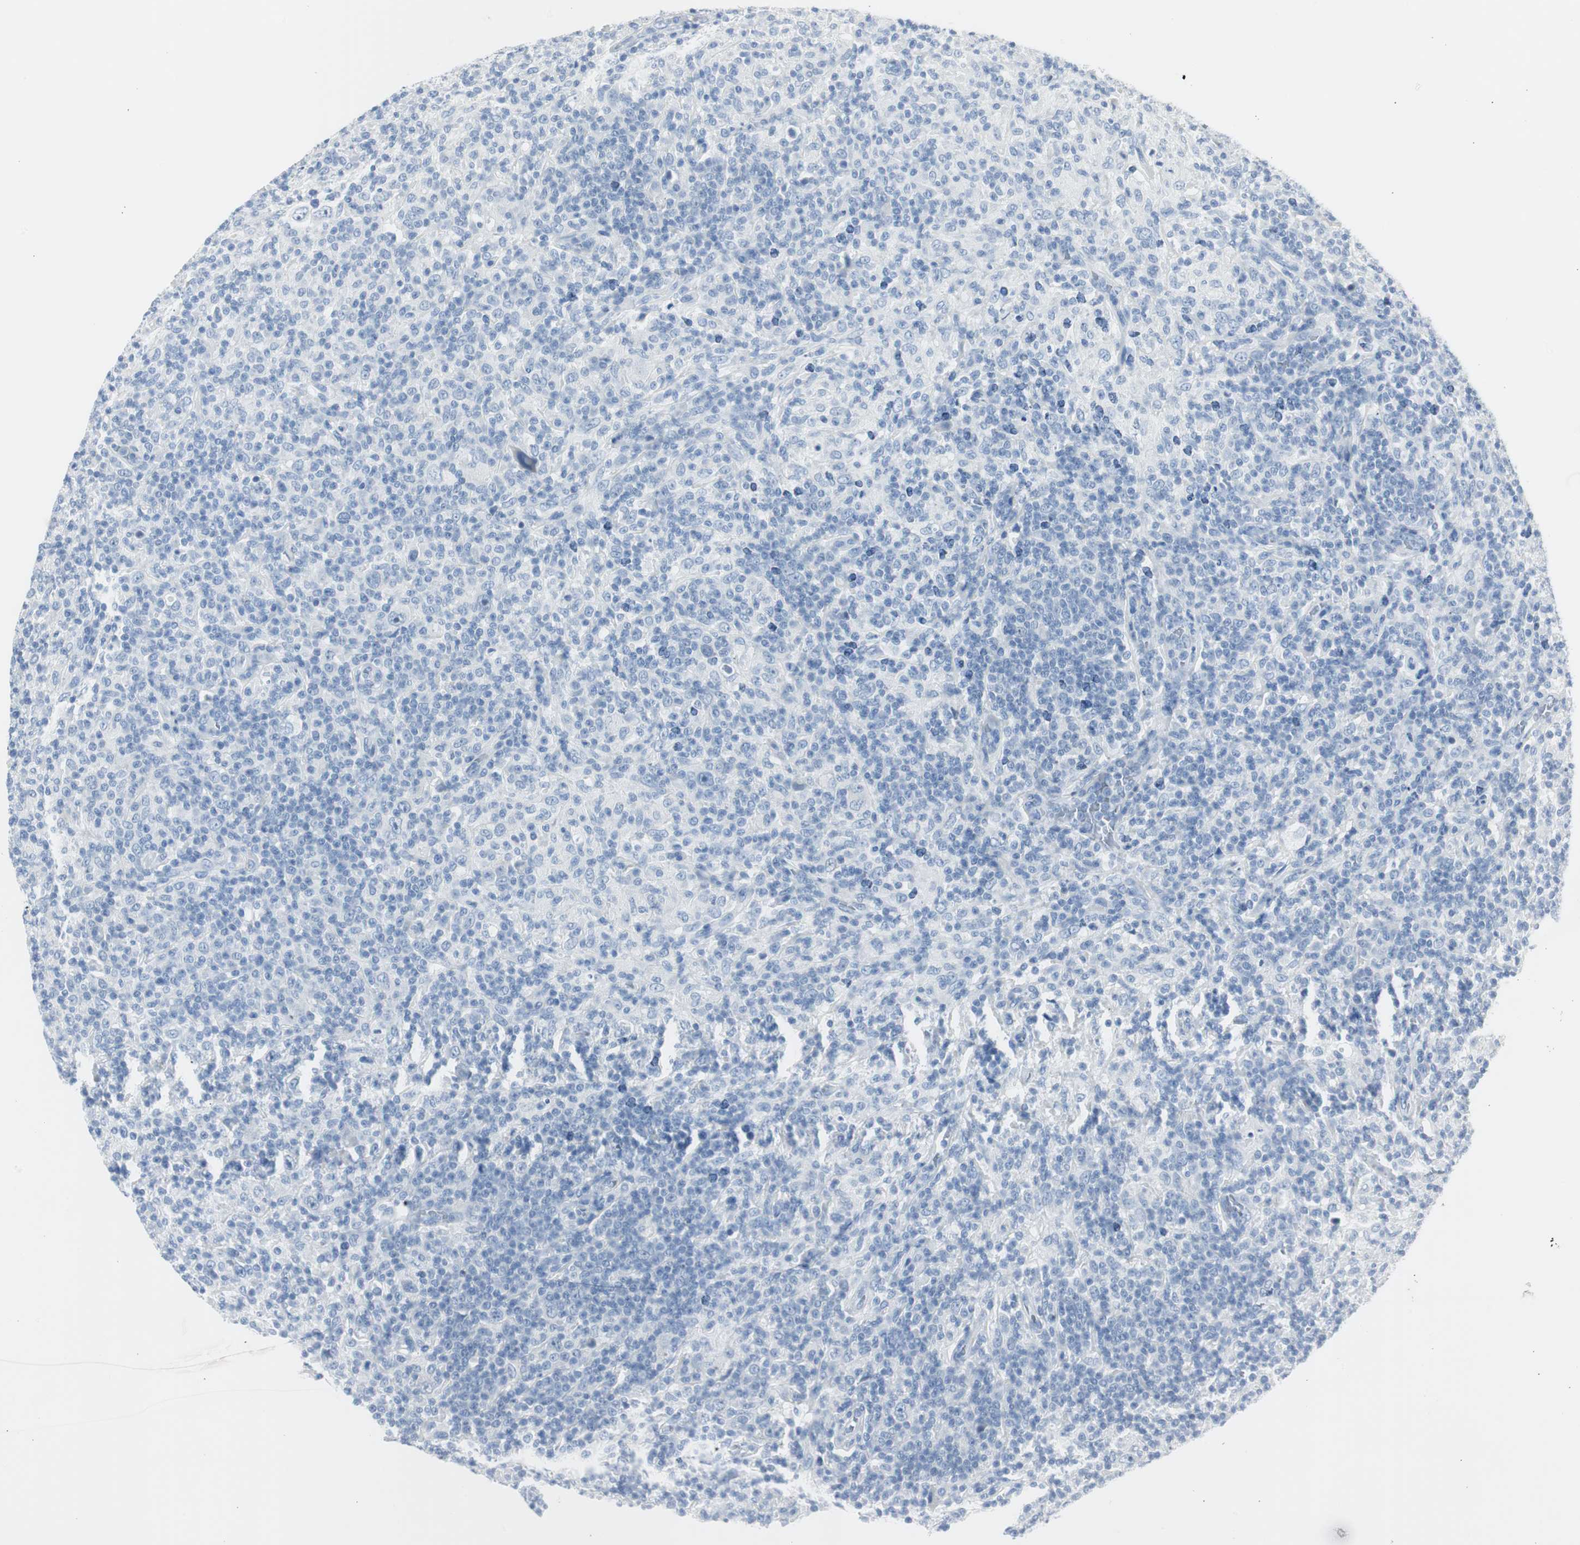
{"staining": {"intensity": "negative", "quantity": "none", "location": "none"}, "tissue": "lymphoma", "cell_type": "Tumor cells", "image_type": "cancer", "snomed": [{"axis": "morphology", "description": "Hodgkin's disease, NOS"}, {"axis": "topography", "description": "Lymph node"}], "caption": "Immunohistochemistry micrograph of Hodgkin's disease stained for a protein (brown), which demonstrates no positivity in tumor cells.", "gene": "S100A7", "patient": {"sex": "male", "age": 70}}